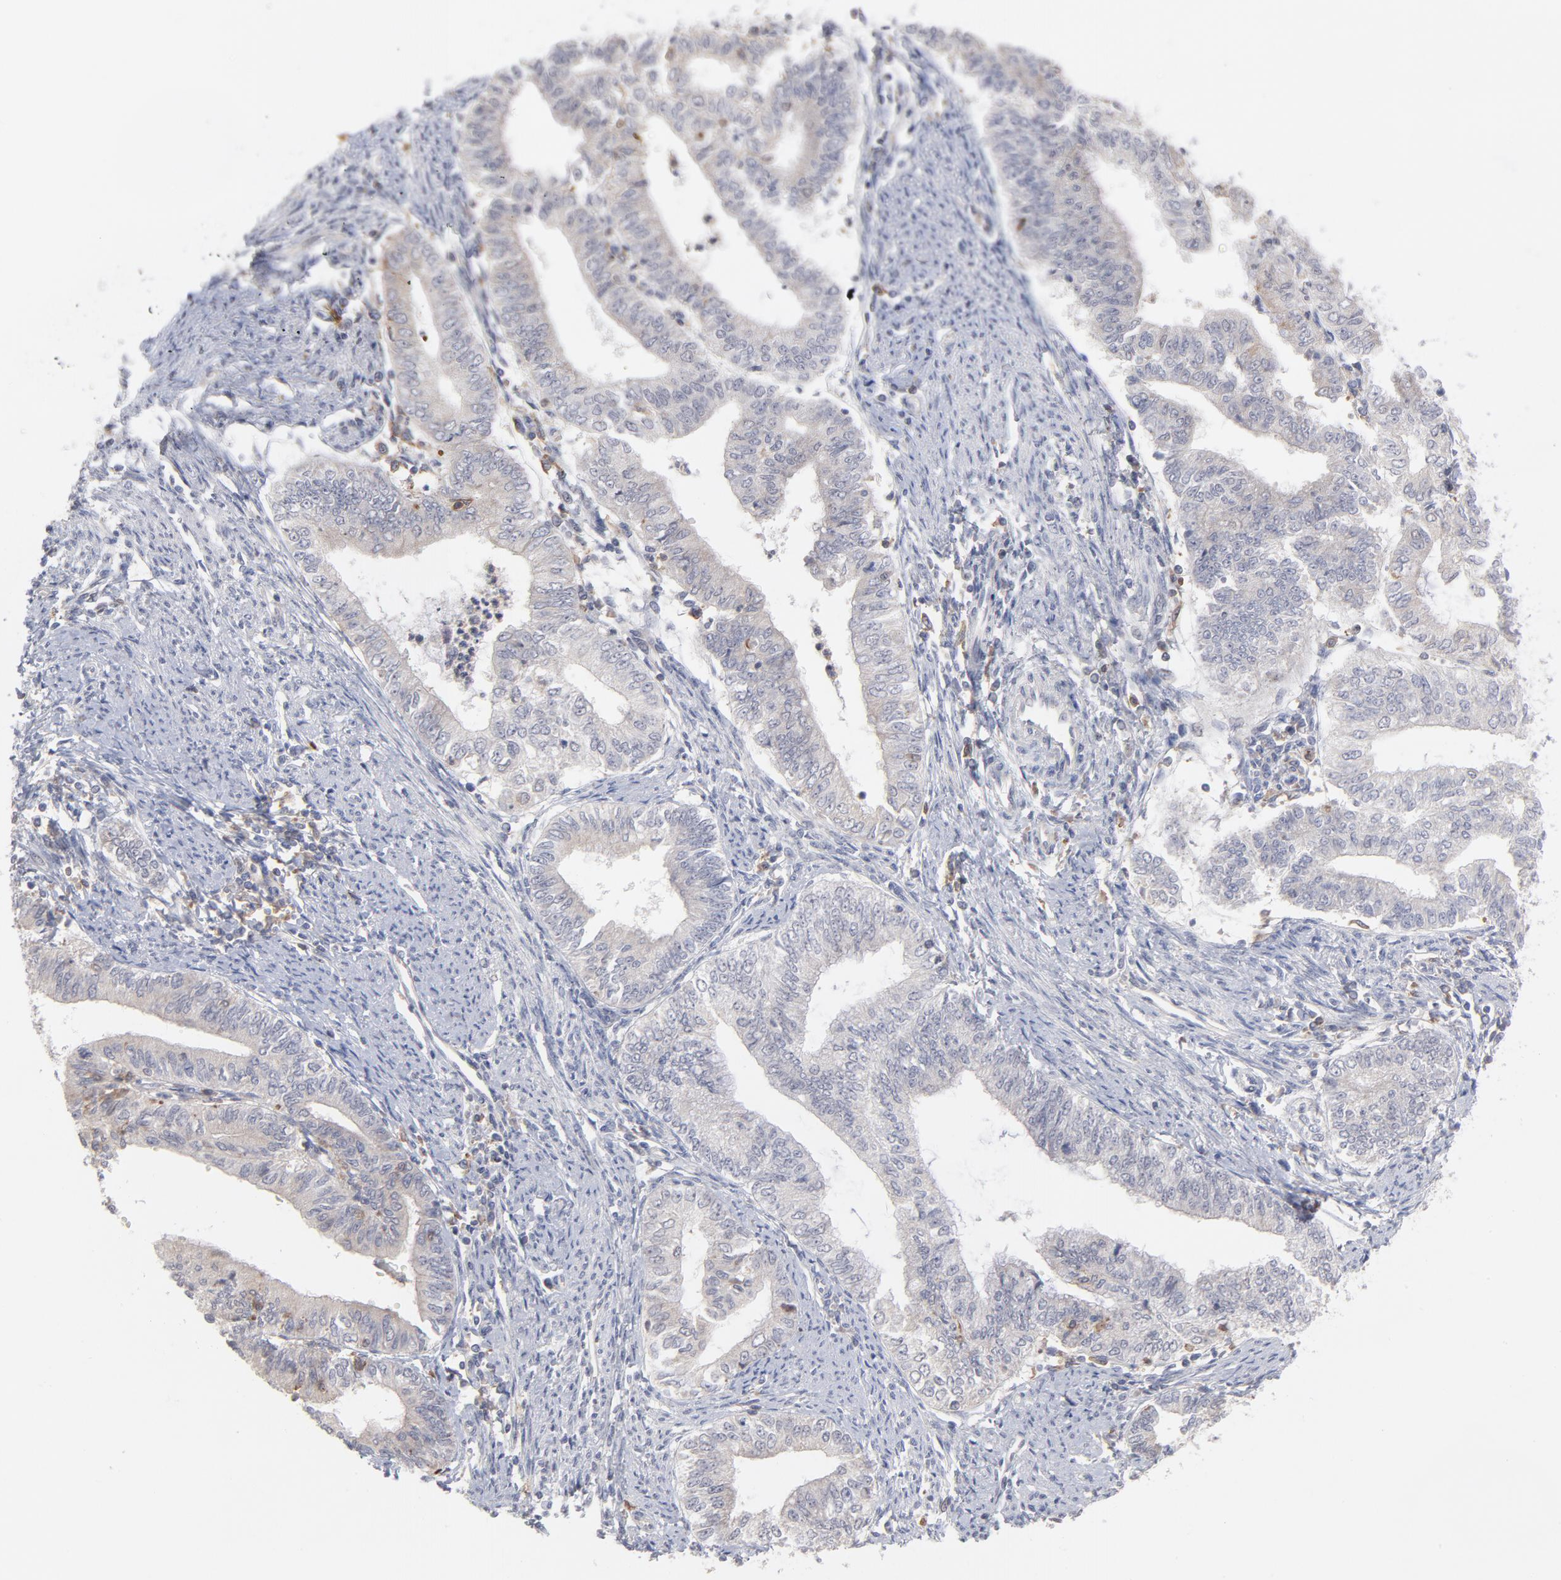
{"staining": {"intensity": "negative", "quantity": "none", "location": "none"}, "tissue": "endometrial cancer", "cell_type": "Tumor cells", "image_type": "cancer", "snomed": [{"axis": "morphology", "description": "Adenocarcinoma, NOS"}, {"axis": "topography", "description": "Endometrium"}], "caption": "High magnification brightfield microscopy of endometrial cancer stained with DAB (brown) and counterstained with hematoxylin (blue): tumor cells show no significant staining.", "gene": "OAS1", "patient": {"sex": "female", "age": 66}}